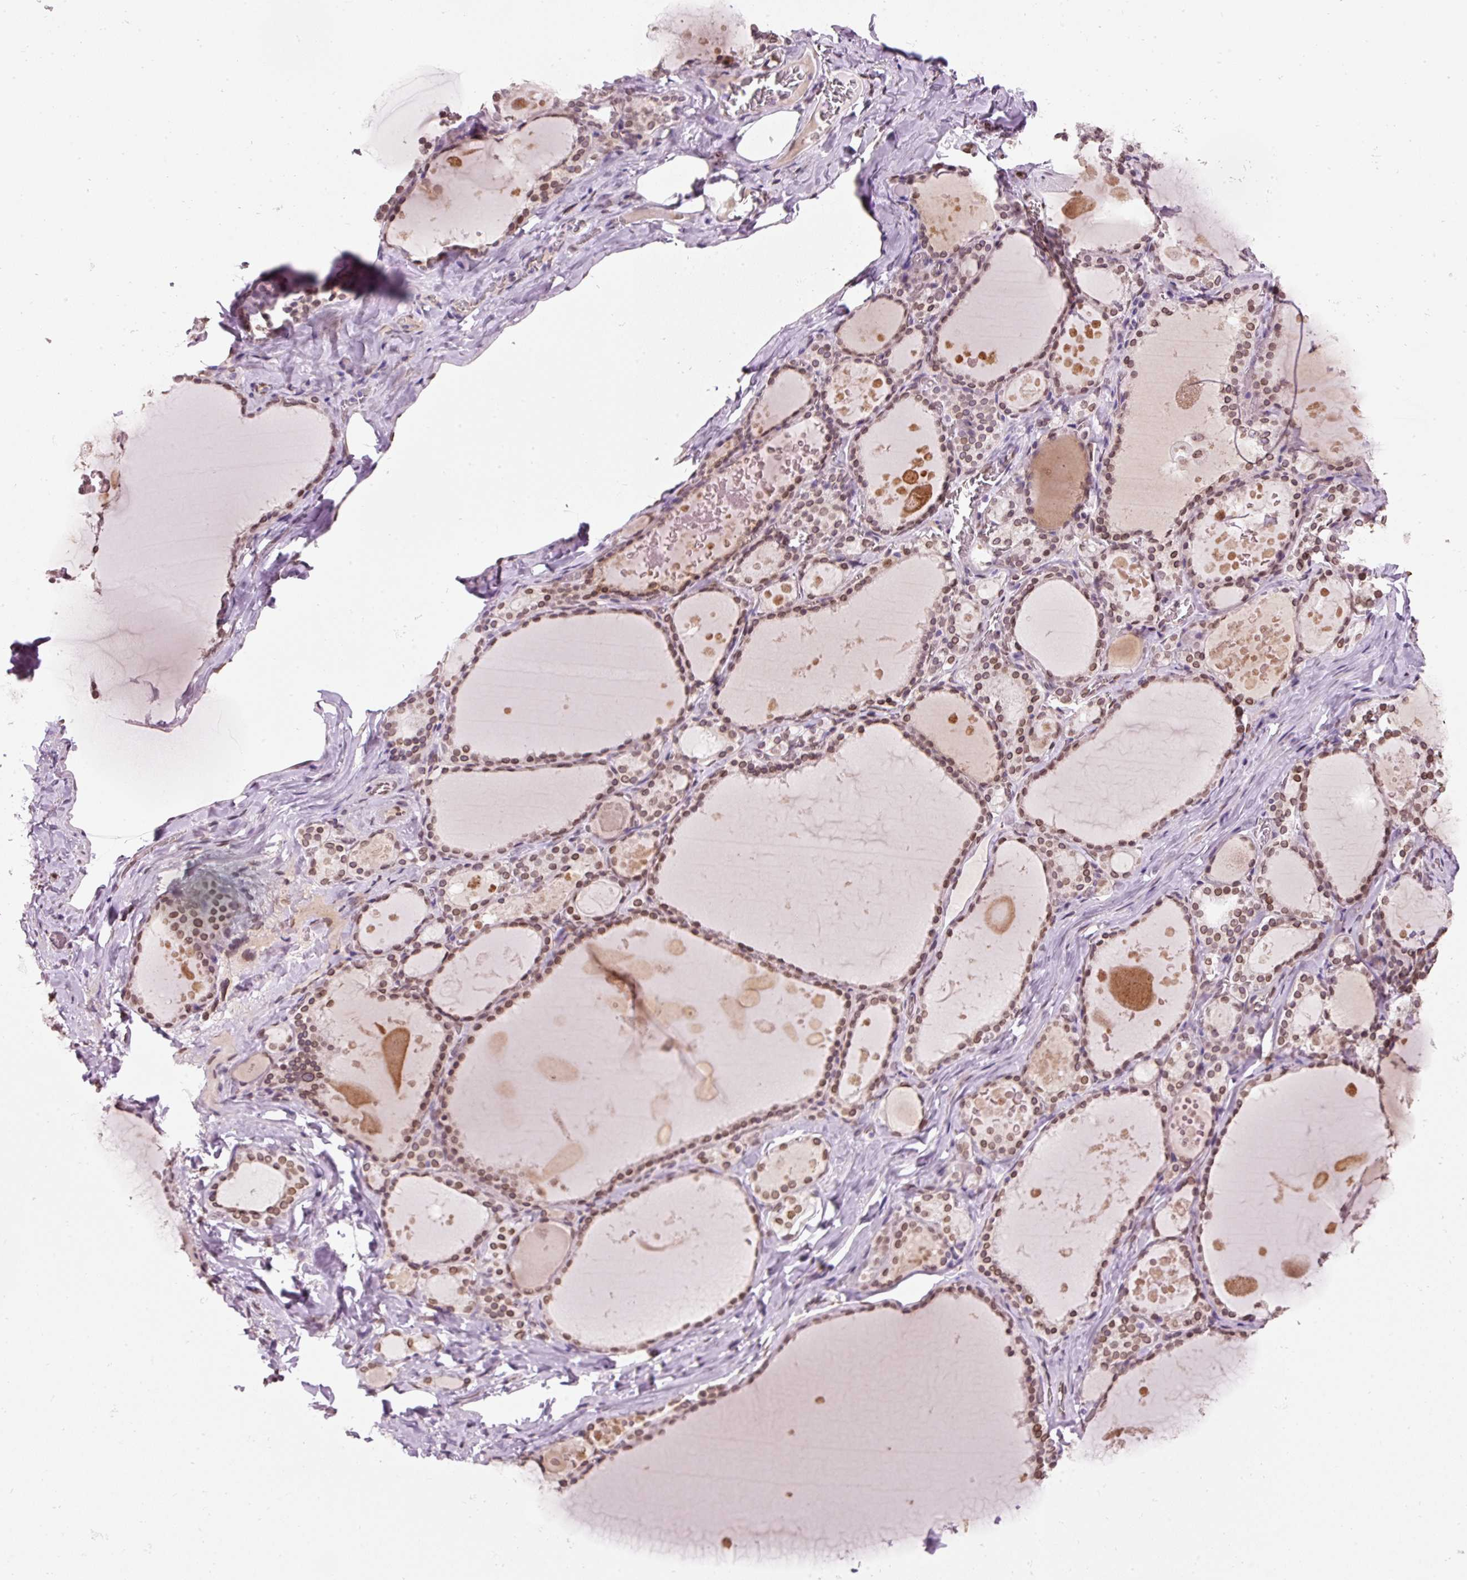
{"staining": {"intensity": "moderate", "quantity": ">75%", "location": "cytoplasmic/membranous,nuclear"}, "tissue": "thyroid gland", "cell_type": "Glandular cells", "image_type": "normal", "snomed": [{"axis": "morphology", "description": "Normal tissue, NOS"}, {"axis": "topography", "description": "Thyroid gland"}], "caption": "Immunohistochemistry (IHC) photomicrograph of benign human thyroid gland stained for a protein (brown), which reveals medium levels of moderate cytoplasmic/membranous,nuclear staining in about >75% of glandular cells.", "gene": "ZNF224", "patient": {"sex": "male", "age": 56}}